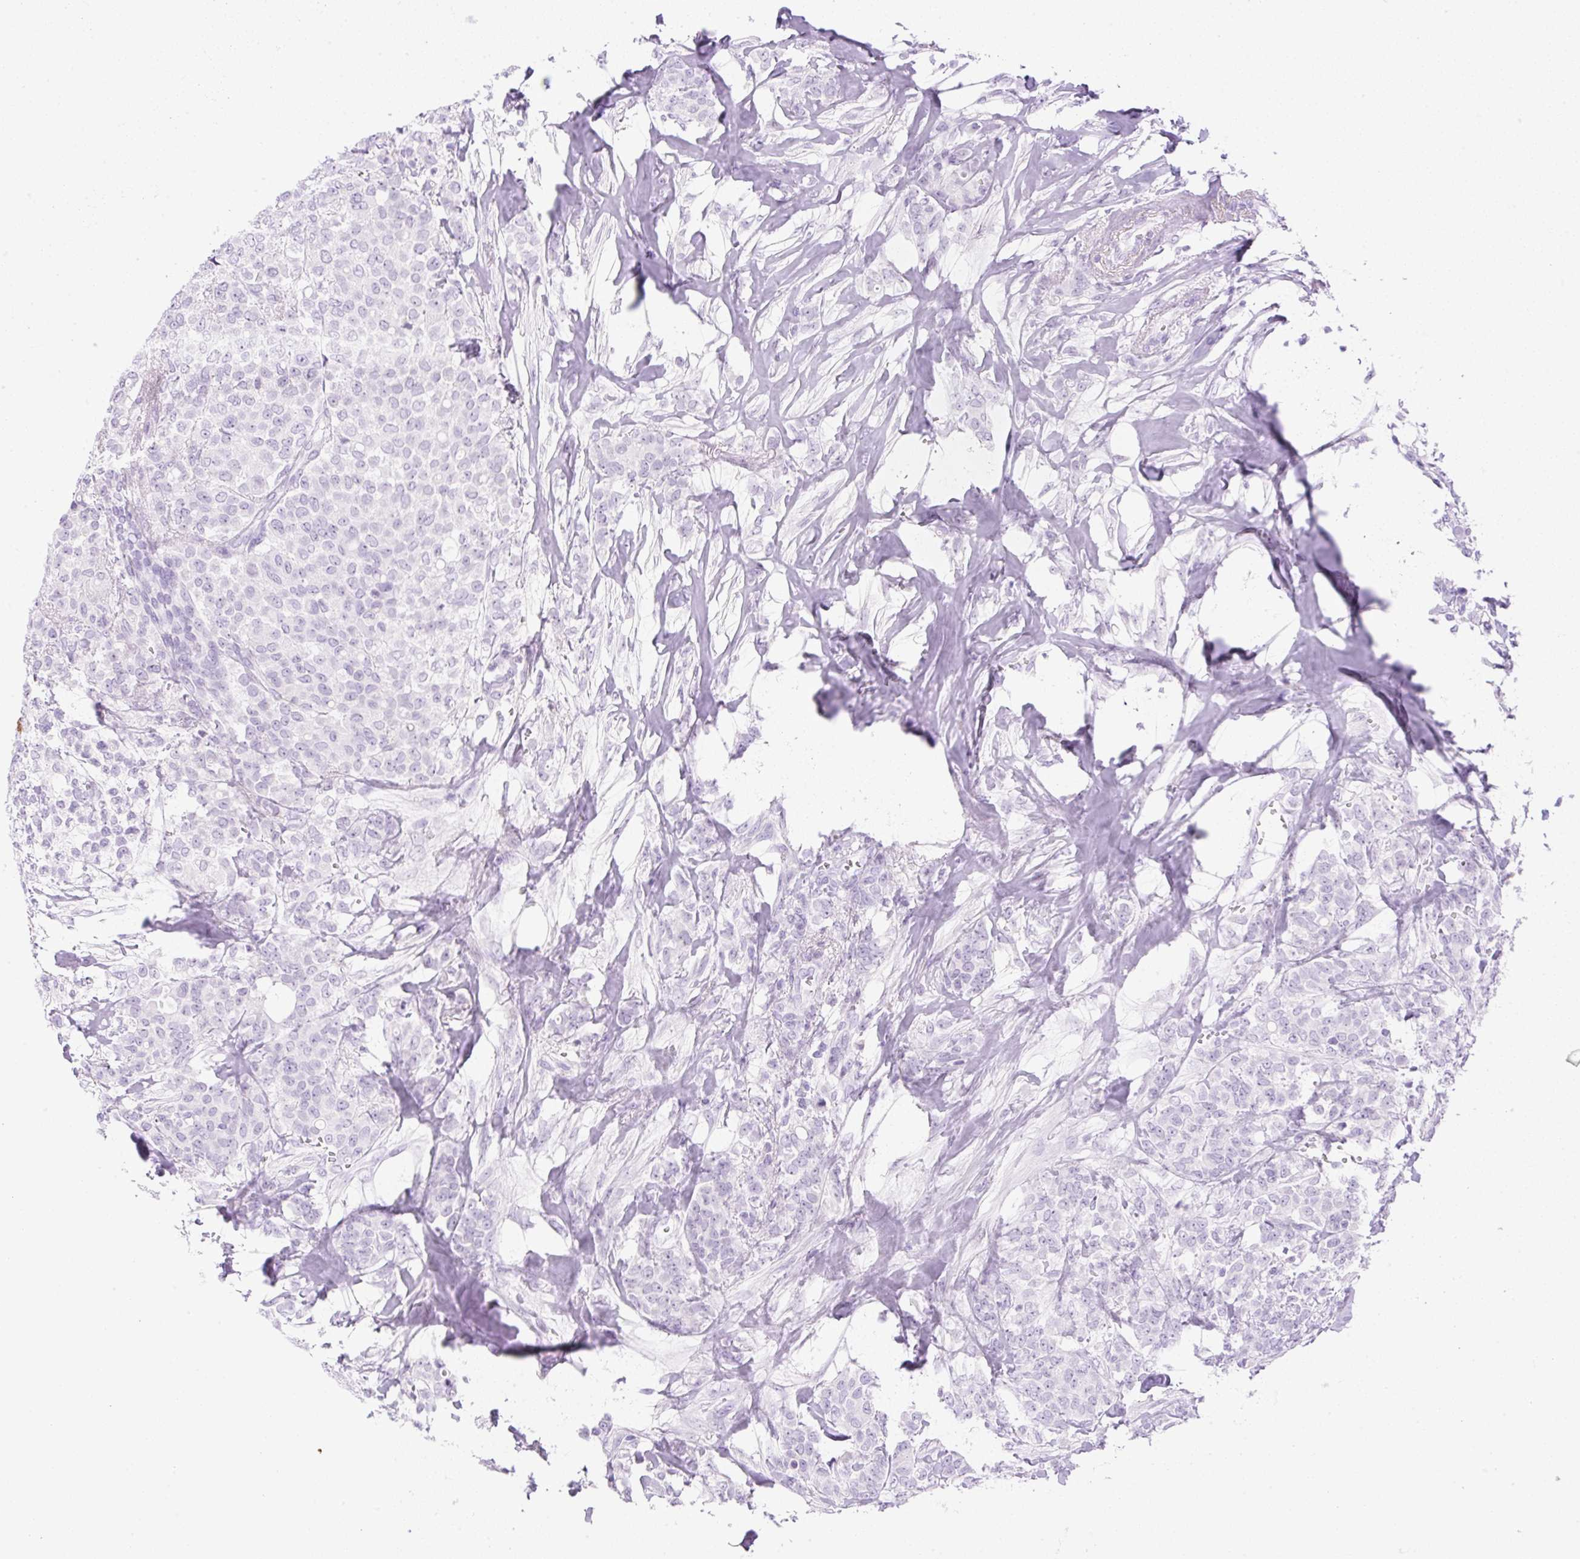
{"staining": {"intensity": "negative", "quantity": "none", "location": "none"}, "tissue": "breast cancer", "cell_type": "Tumor cells", "image_type": "cancer", "snomed": [{"axis": "morphology", "description": "Lobular carcinoma"}, {"axis": "topography", "description": "Breast"}], "caption": "A micrograph of lobular carcinoma (breast) stained for a protein reveals no brown staining in tumor cells.", "gene": "SPRR4", "patient": {"sex": "female", "age": 91}}